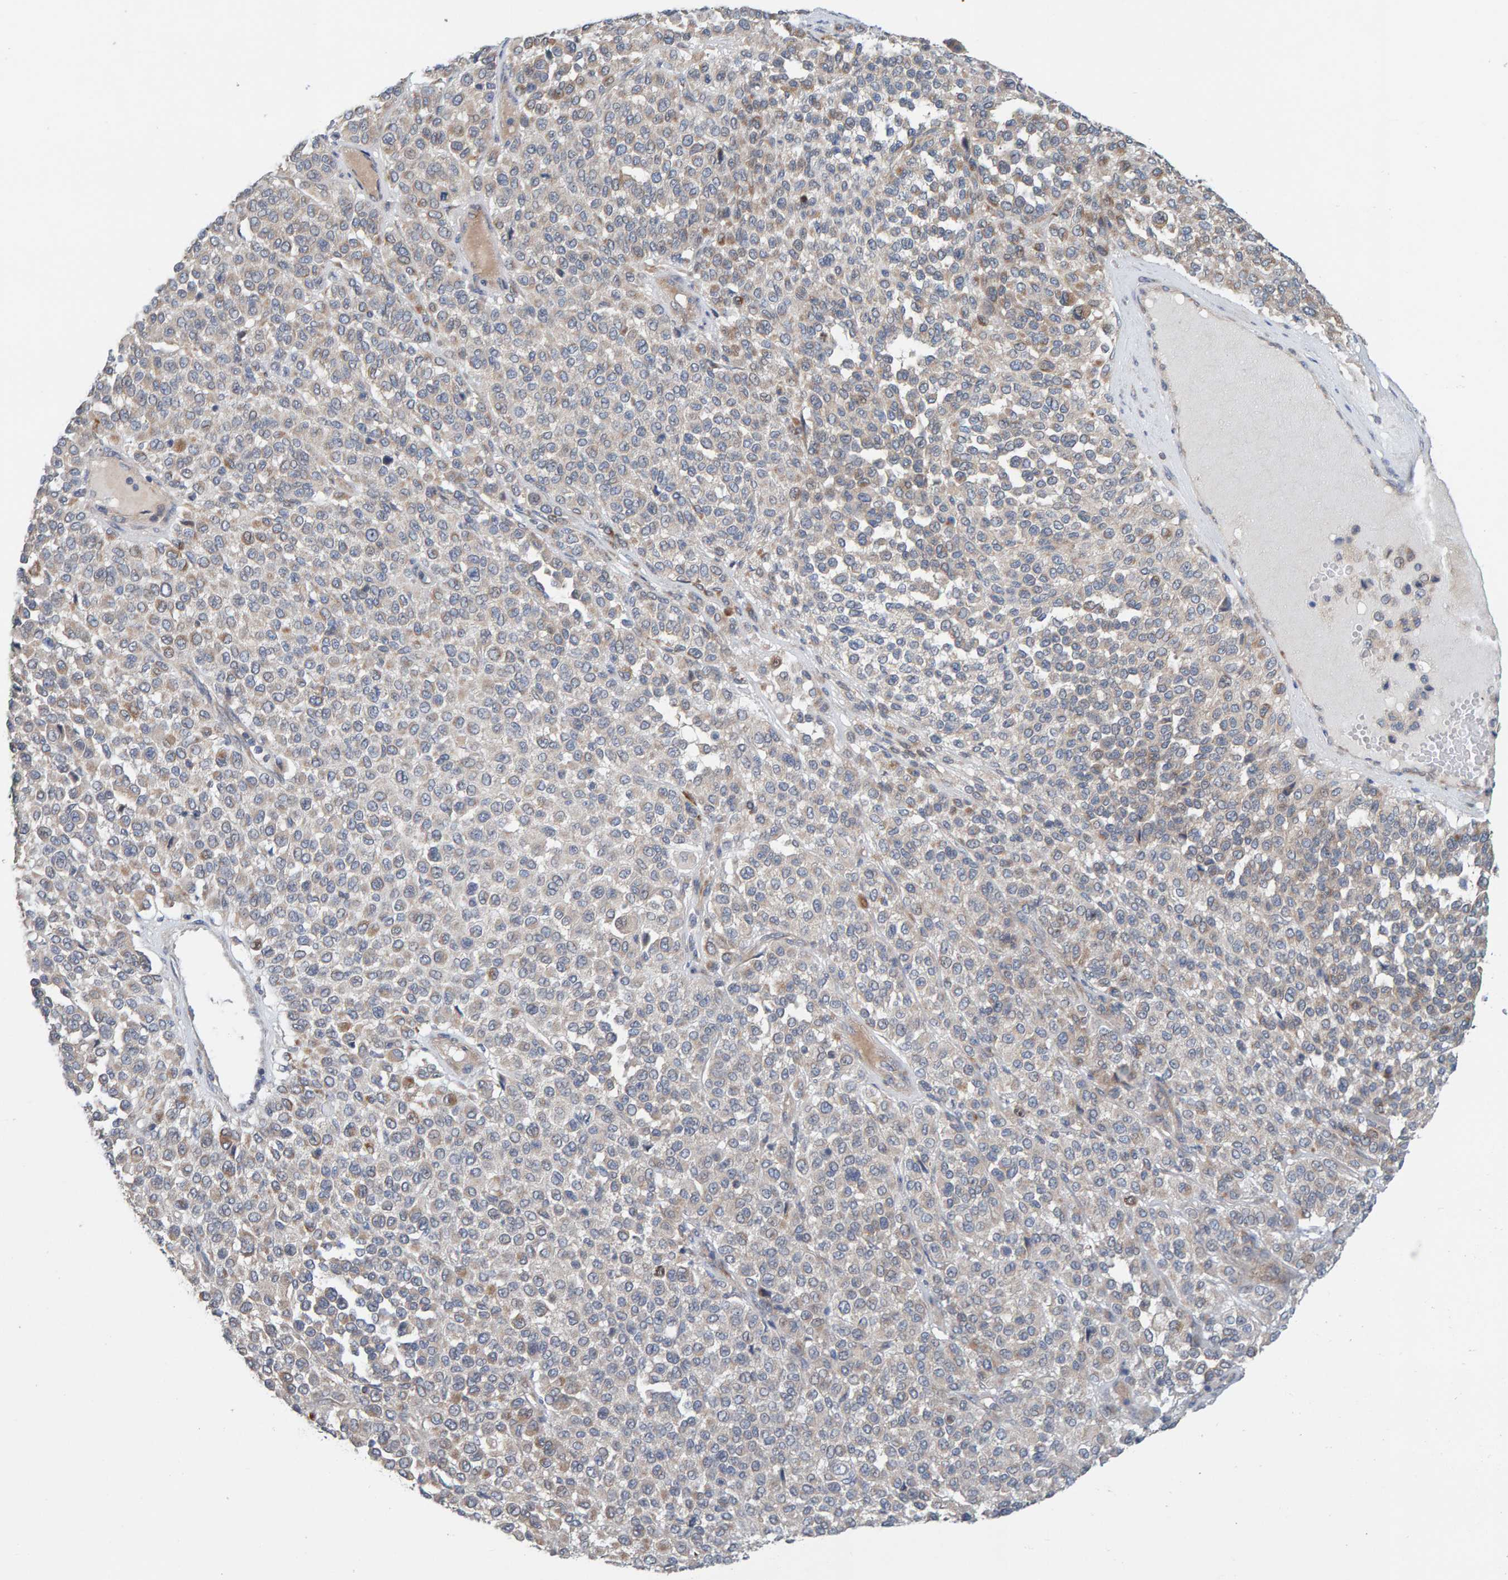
{"staining": {"intensity": "weak", "quantity": "<25%", "location": "cytoplasmic/membranous"}, "tissue": "melanoma", "cell_type": "Tumor cells", "image_type": "cancer", "snomed": [{"axis": "morphology", "description": "Malignant melanoma, Metastatic site"}, {"axis": "topography", "description": "Pancreas"}], "caption": "Immunohistochemistry of human malignant melanoma (metastatic site) displays no expression in tumor cells. The staining is performed using DAB brown chromogen with nuclei counter-stained in using hematoxylin.", "gene": "CCM2", "patient": {"sex": "female", "age": 30}}